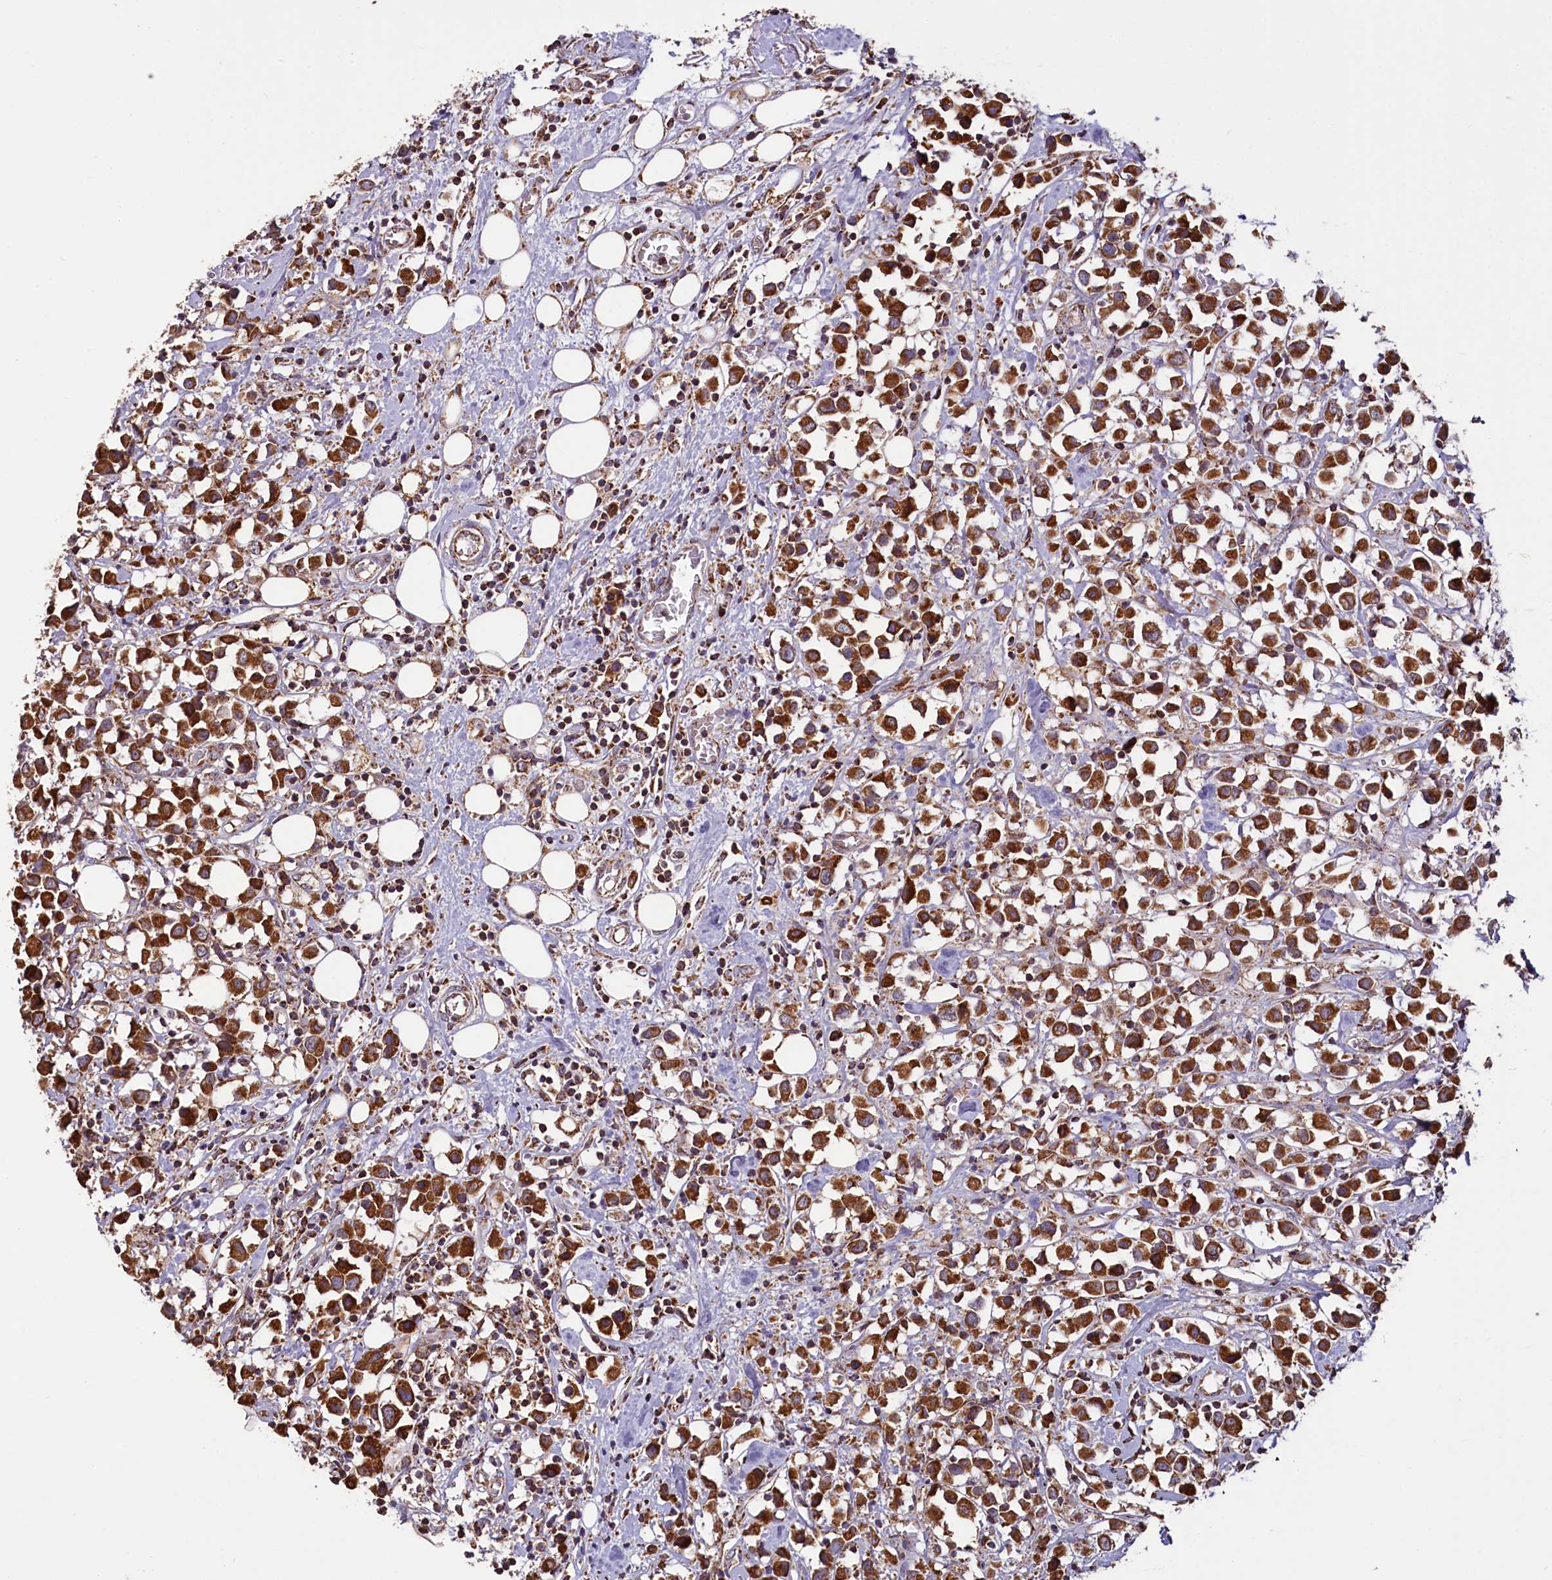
{"staining": {"intensity": "strong", "quantity": ">75%", "location": "cytoplasmic/membranous"}, "tissue": "breast cancer", "cell_type": "Tumor cells", "image_type": "cancer", "snomed": [{"axis": "morphology", "description": "Duct carcinoma"}, {"axis": "topography", "description": "Breast"}], "caption": "Protein expression analysis of breast intraductal carcinoma demonstrates strong cytoplasmic/membranous staining in approximately >75% of tumor cells. The staining was performed using DAB (3,3'-diaminobenzidine), with brown indicating positive protein expression. Nuclei are stained blue with hematoxylin.", "gene": "NUDT15", "patient": {"sex": "female", "age": 61}}